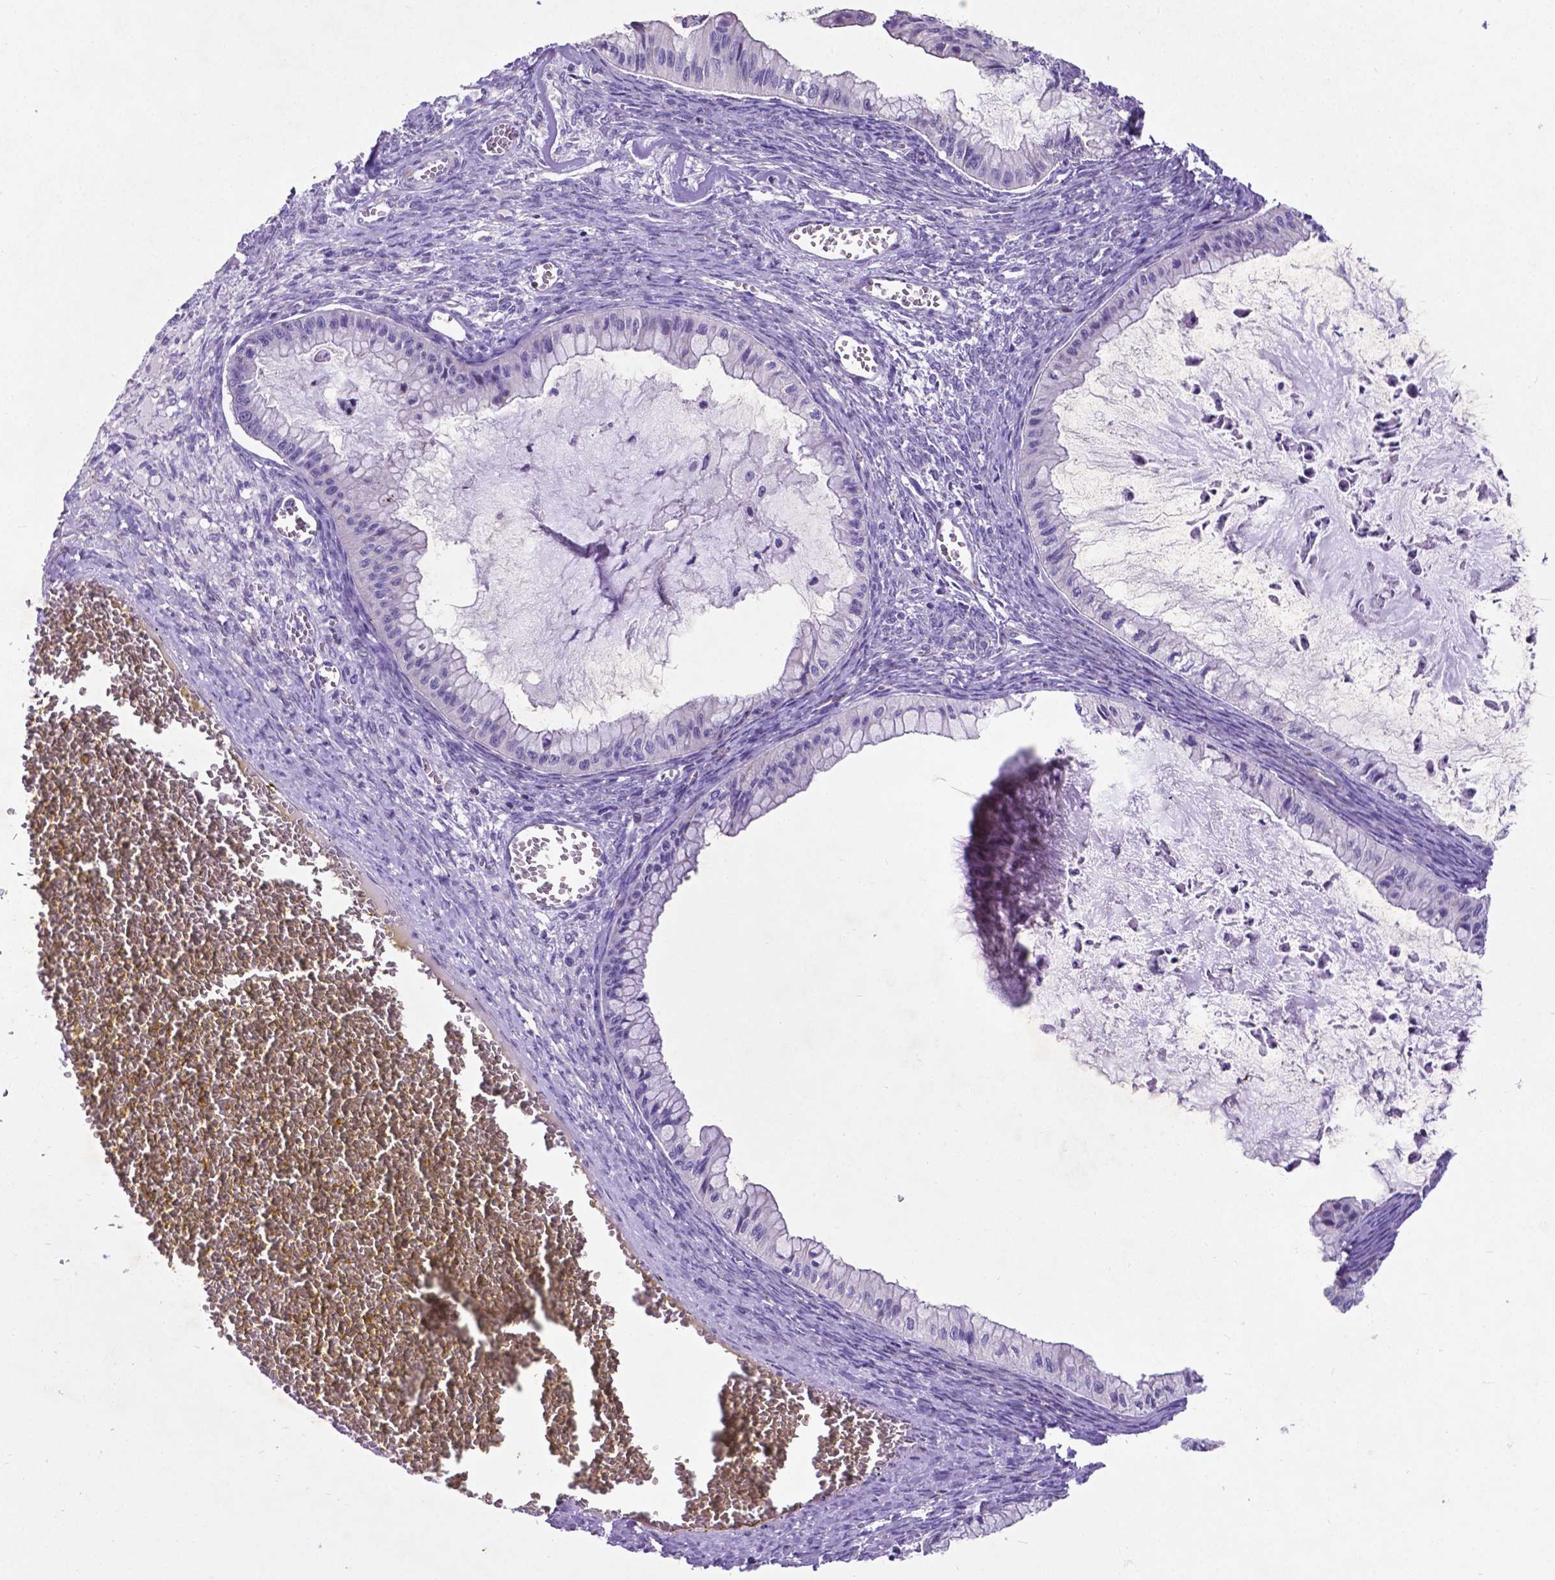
{"staining": {"intensity": "moderate", "quantity": "<25%", "location": "cytoplasmic/membranous"}, "tissue": "ovarian cancer", "cell_type": "Tumor cells", "image_type": "cancer", "snomed": [{"axis": "morphology", "description": "Cystadenocarcinoma, mucinous, NOS"}, {"axis": "topography", "description": "Ovary"}], "caption": "Immunohistochemistry (IHC) image of ovarian mucinous cystadenocarcinoma stained for a protein (brown), which displays low levels of moderate cytoplasmic/membranous expression in about <25% of tumor cells.", "gene": "PFKFB4", "patient": {"sex": "female", "age": 72}}